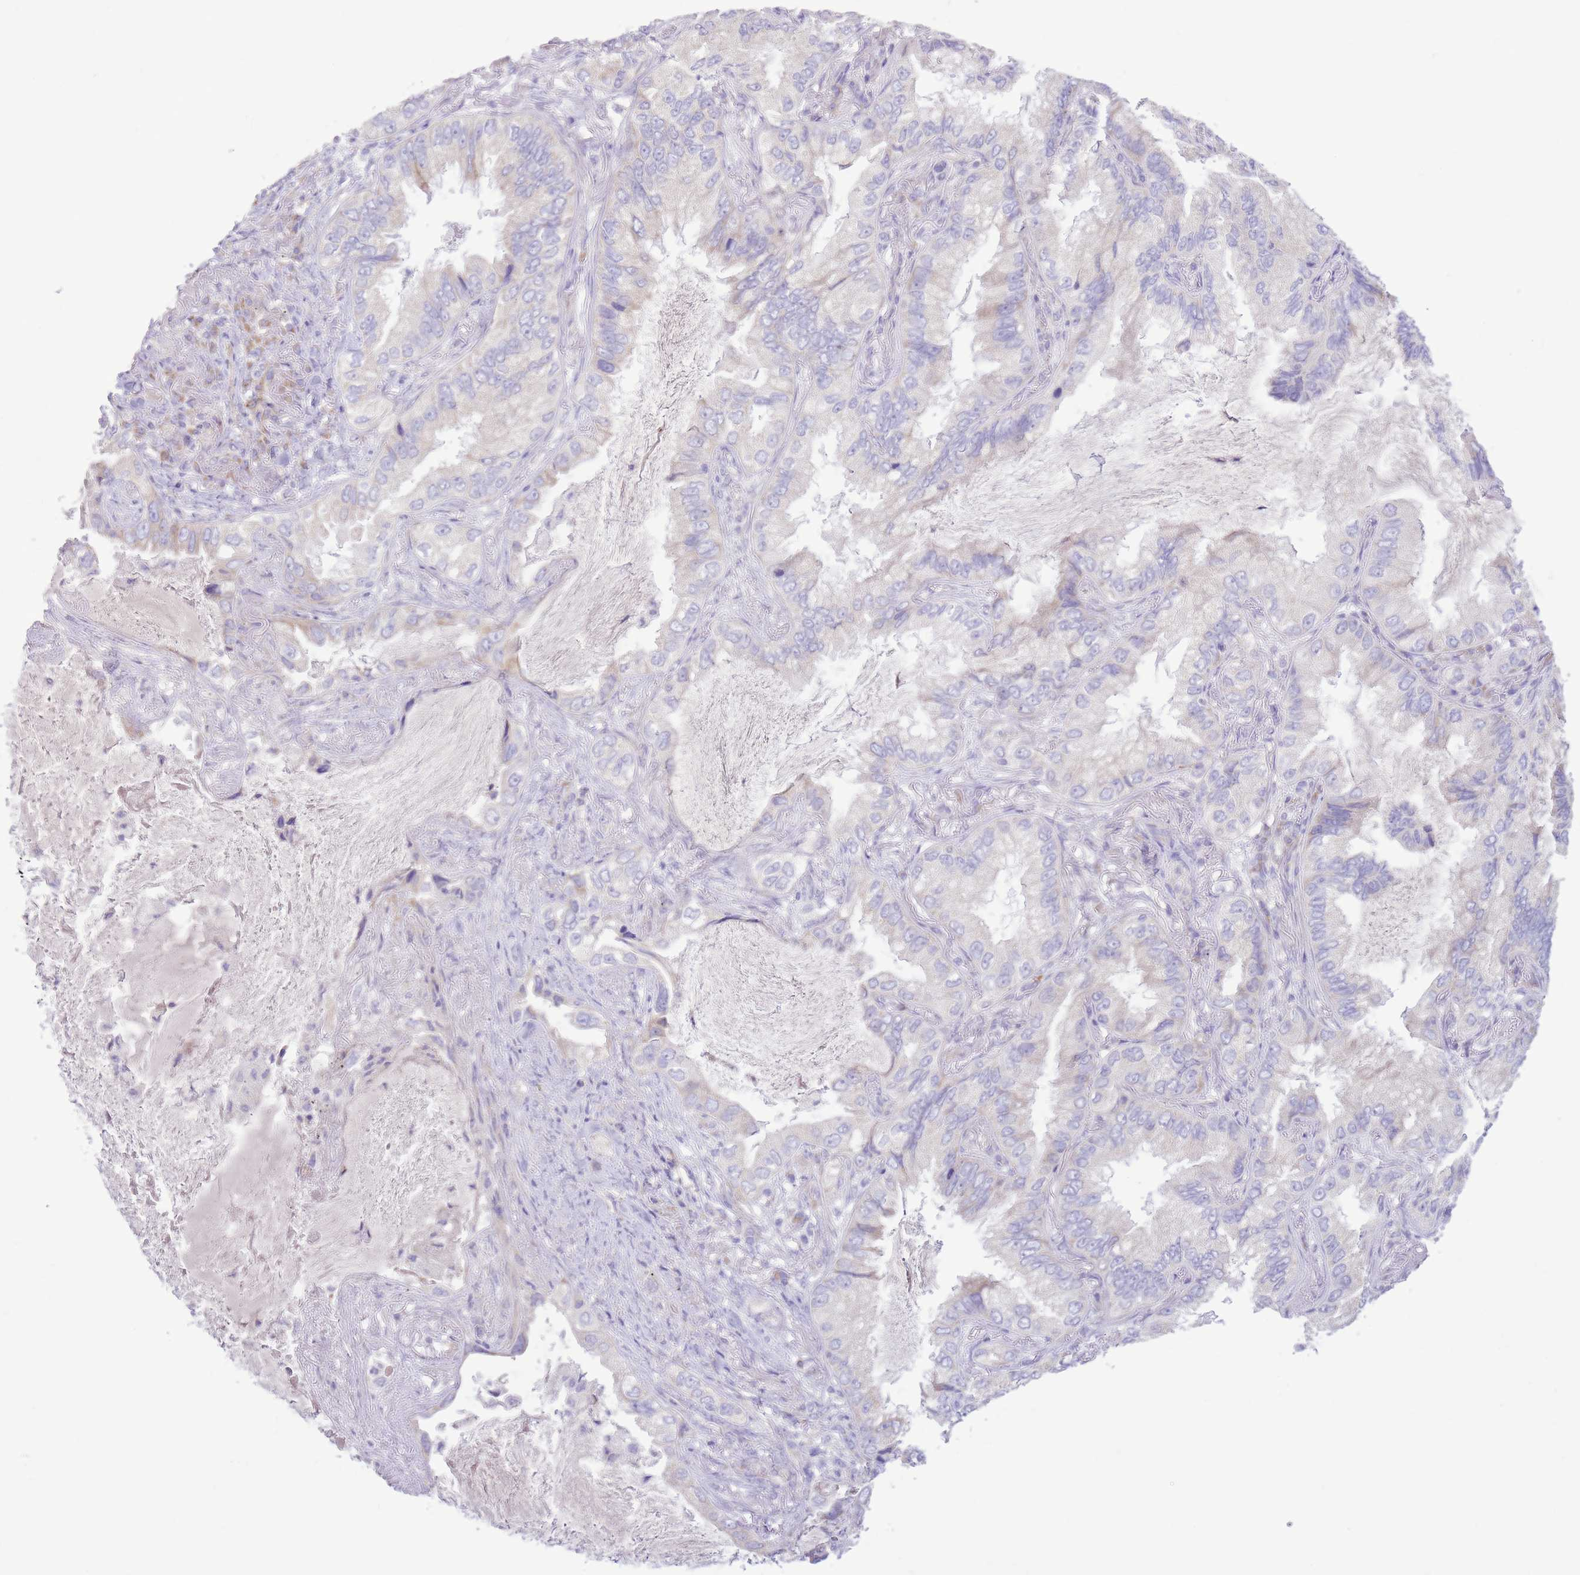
{"staining": {"intensity": "negative", "quantity": "none", "location": "none"}, "tissue": "lung cancer", "cell_type": "Tumor cells", "image_type": "cancer", "snomed": [{"axis": "morphology", "description": "Adenocarcinoma, NOS"}, {"axis": "topography", "description": "Lung"}], "caption": "DAB immunohistochemical staining of lung adenocarcinoma displays no significant expression in tumor cells.", "gene": "OAZ2", "patient": {"sex": "female", "age": 69}}